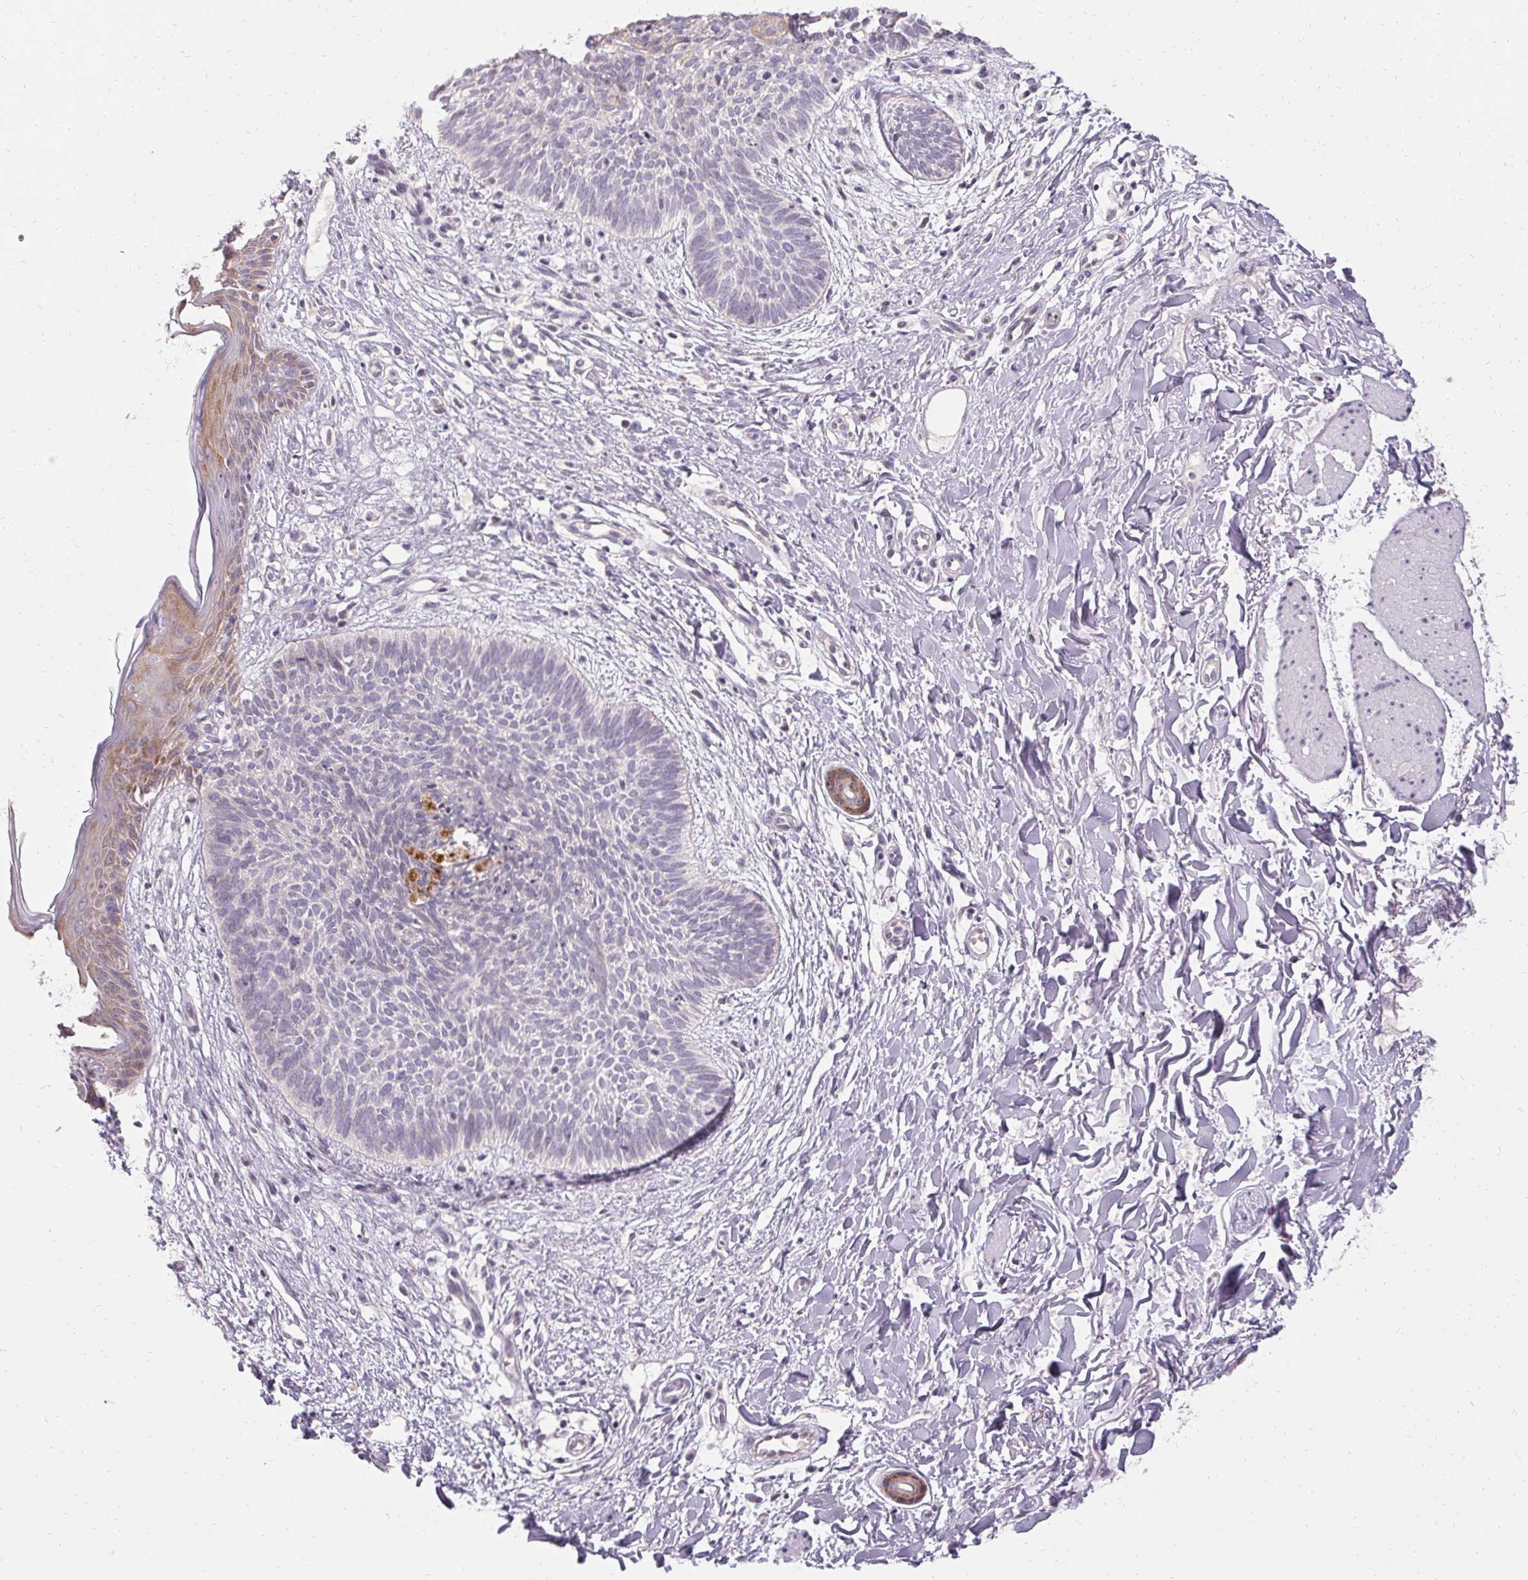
{"staining": {"intensity": "negative", "quantity": "none", "location": "none"}, "tissue": "skin cancer", "cell_type": "Tumor cells", "image_type": "cancer", "snomed": [{"axis": "morphology", "description": "Basal cell carcinoma"}, {"axis": "topography", "description": "Skin"}], "caption": "Protein analysis of basal cell carcinoma (skin) shows no significant staining in tumor cells.", "gene": "HSD17B3", "patient": {"sex": "female", "age": 84}}